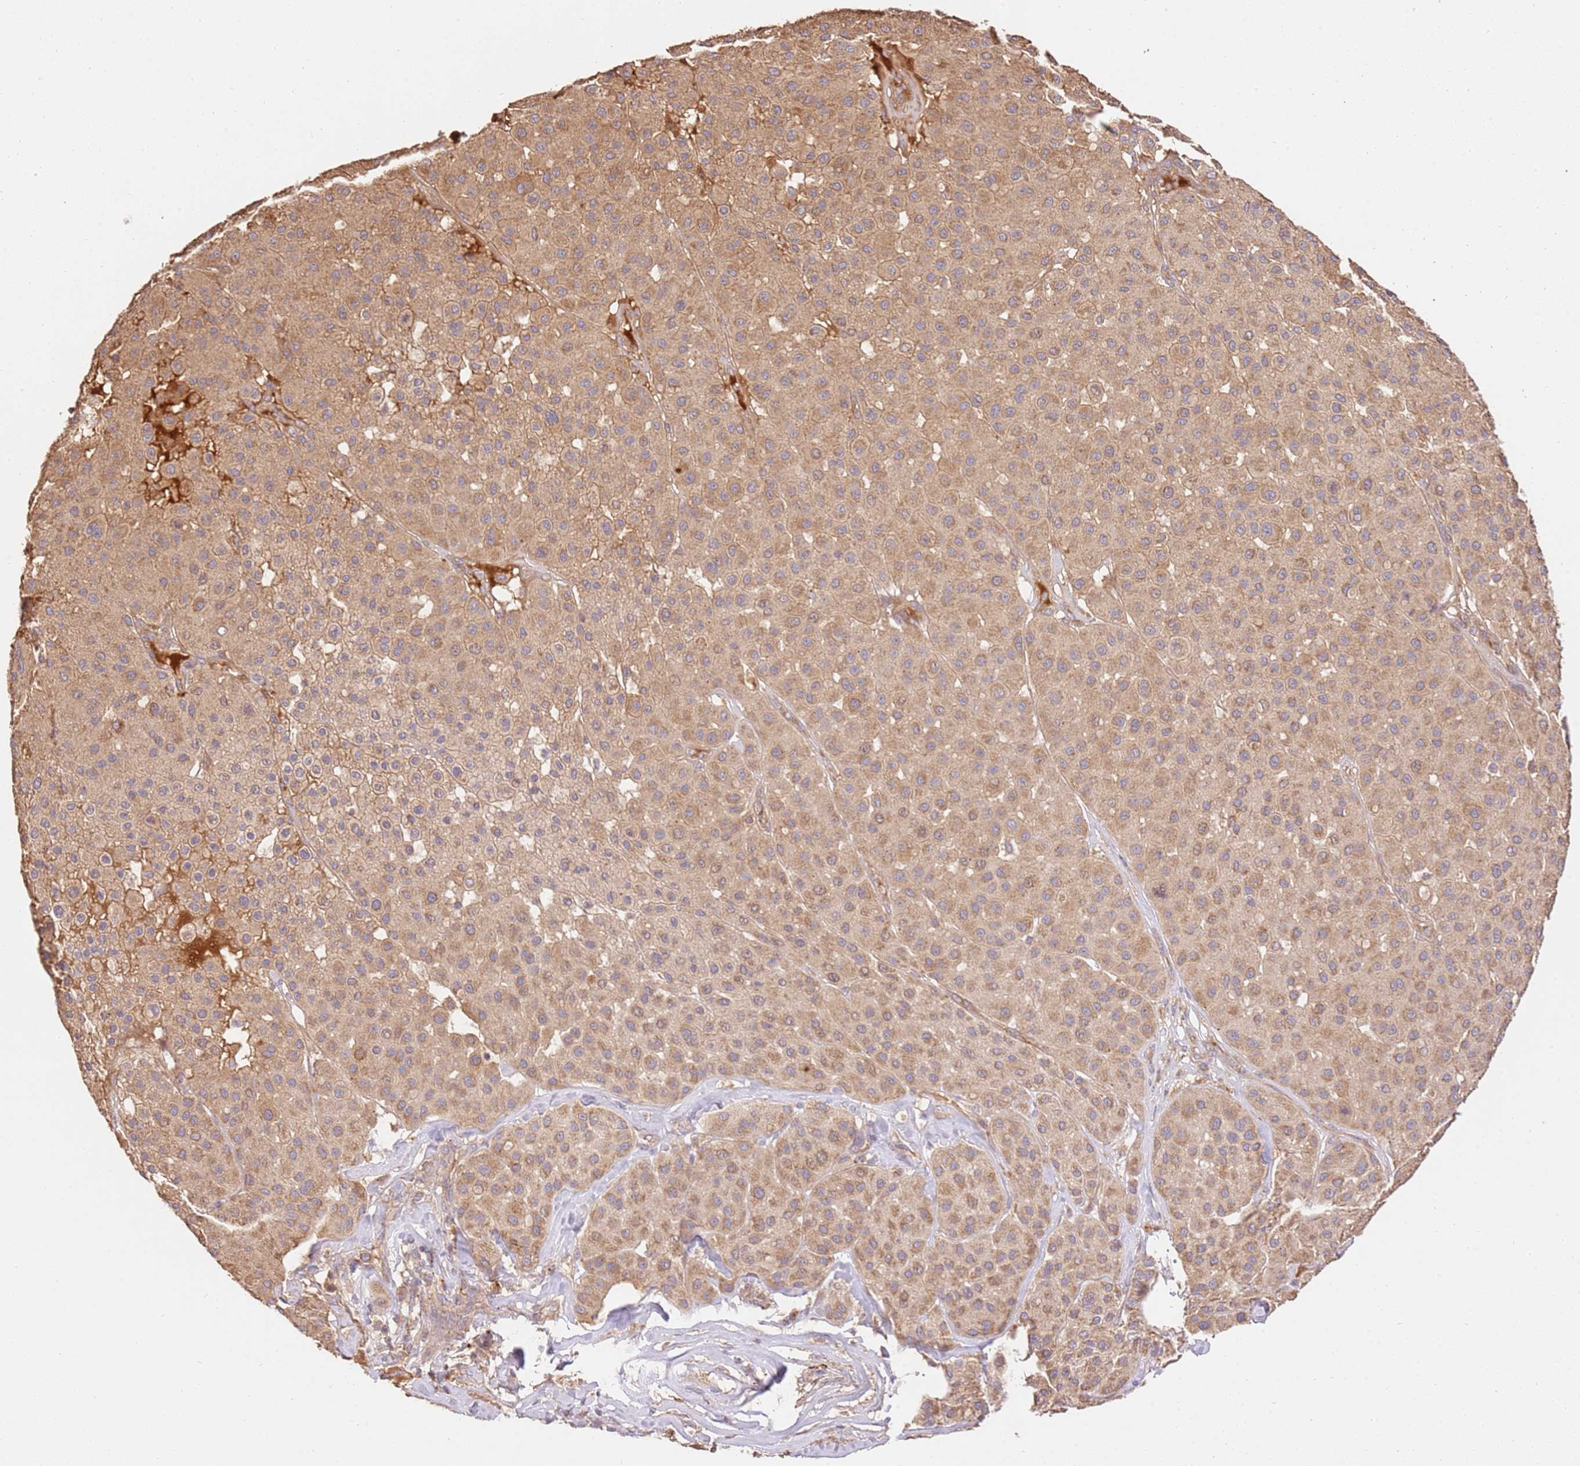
{"staining": {"intensity": "moderate", "quantity": ">75%", "location": "cytoplasmic/membranous"}, "tissue": "melanoma", "cell_type": "Tumor cells", "image_type": "cancer", "snomed": [{"axis": "morphology", "description": "Malignant melanoma, Metastatic site"}, {"axis": "topography", "description": "Smooth muscle"}], "caption": "Malignant melanoma (metastatic site) stained with DAB (3,3'-diaminobenzidine) IHC displays medium levels of moderate cytoplasmic/membranous positivity in approximately >75% of tumor cells. Nuclei are stained in blue.", "gene": "CEP55", "patient": {"sex": "male", "age": 41}}